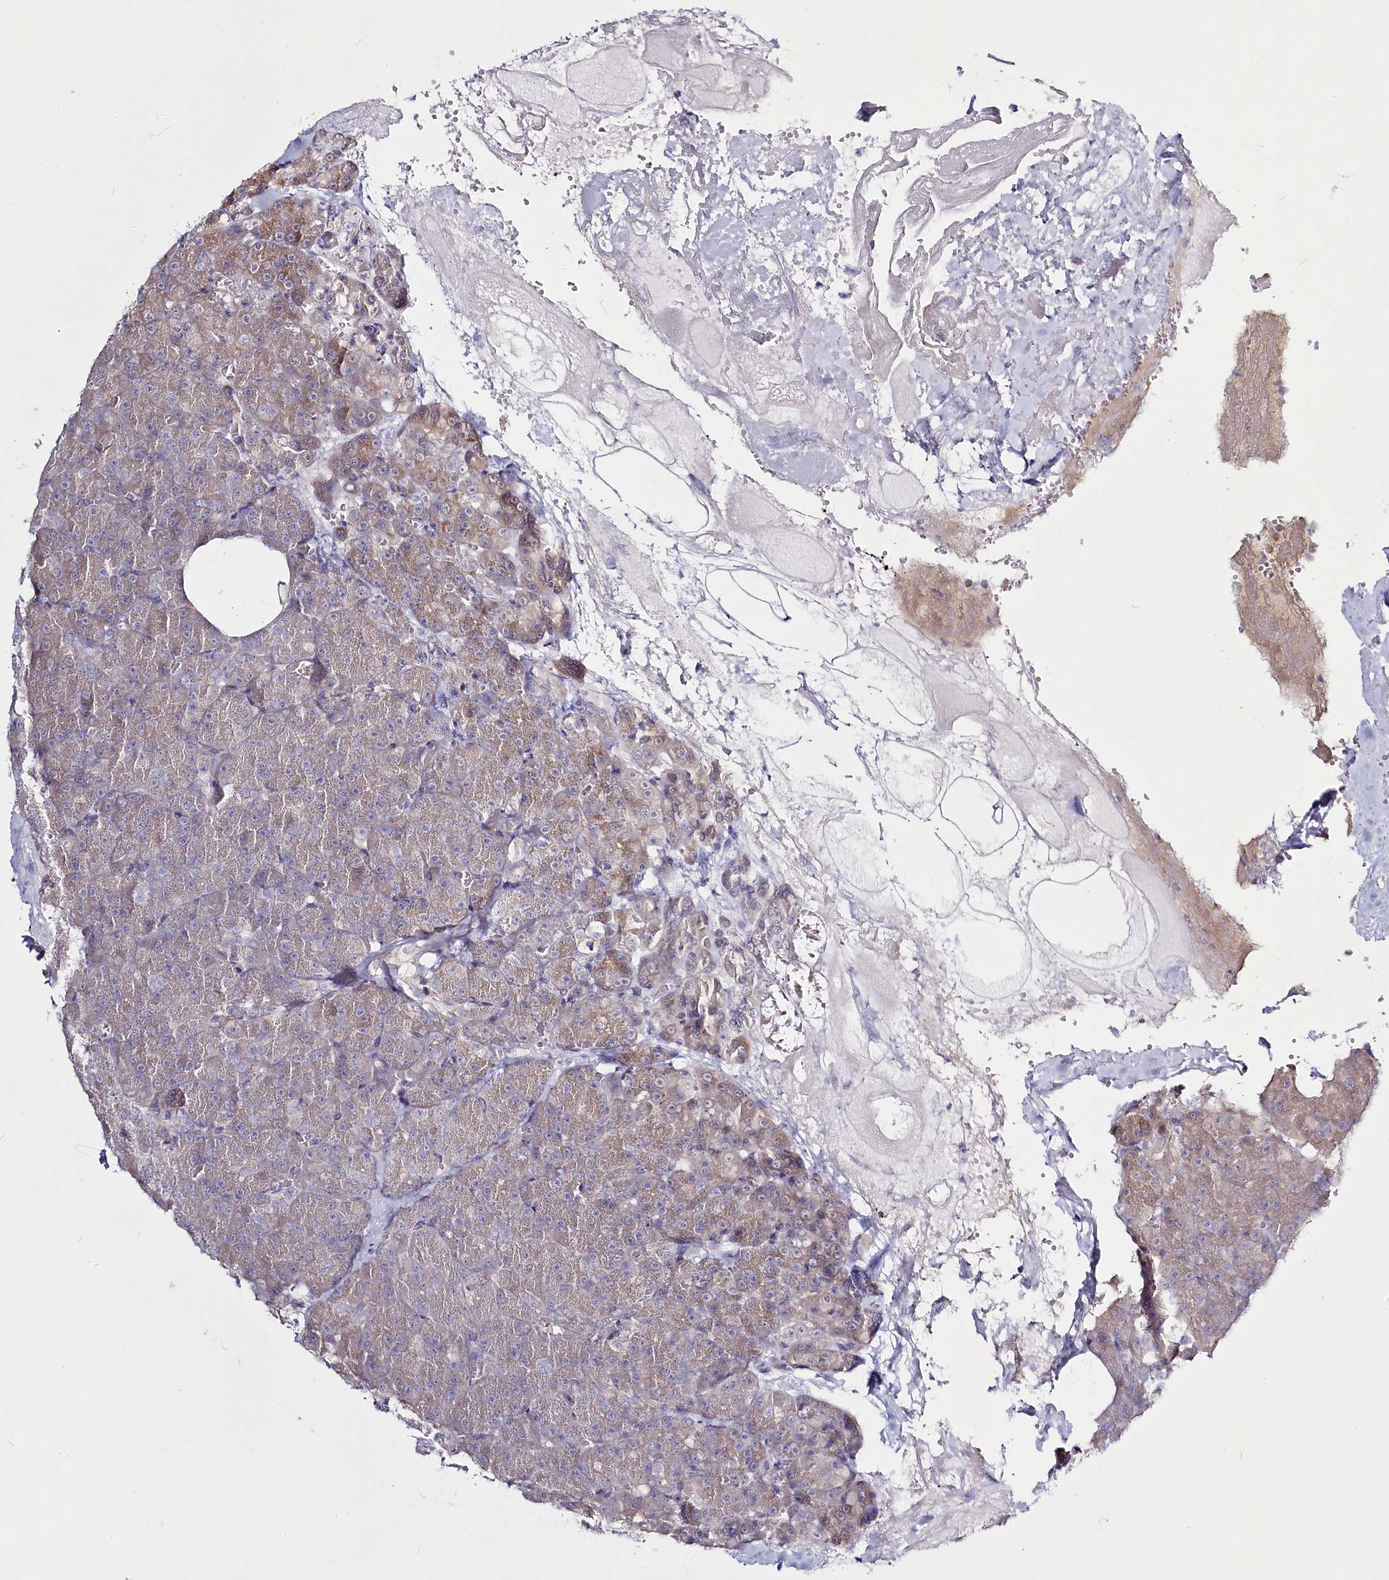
{"staining": {"intensity": "weak", "quantity": "<25%", "location": "cytoplasmic/membranous"}, "tissue": "pancreas", "cell_type": "Exocrine glandular cells", "image_type": "normal", "snomed": [{"axis": "morphology", "description": "Normal tissue, NOS"}, {"axis": "morphology", "description": "Carcinoid, malignant, NOS"}, {"axis": "topography", "description": "Pancreas"}], "caption": "This is a image of immunohistochemistry (IHC) staining of benign pancreas, which shows no expression in exocrine glandular cells. The staining was performed using DAB (3,3'-diaminobenzidine) to visualize the protein expression in brown, while the nuclei were stained in blue with hematoxylin (Magnification: 20x).", "gene": "SPINK13", "patient": {"sex": "female", "age": 35}}